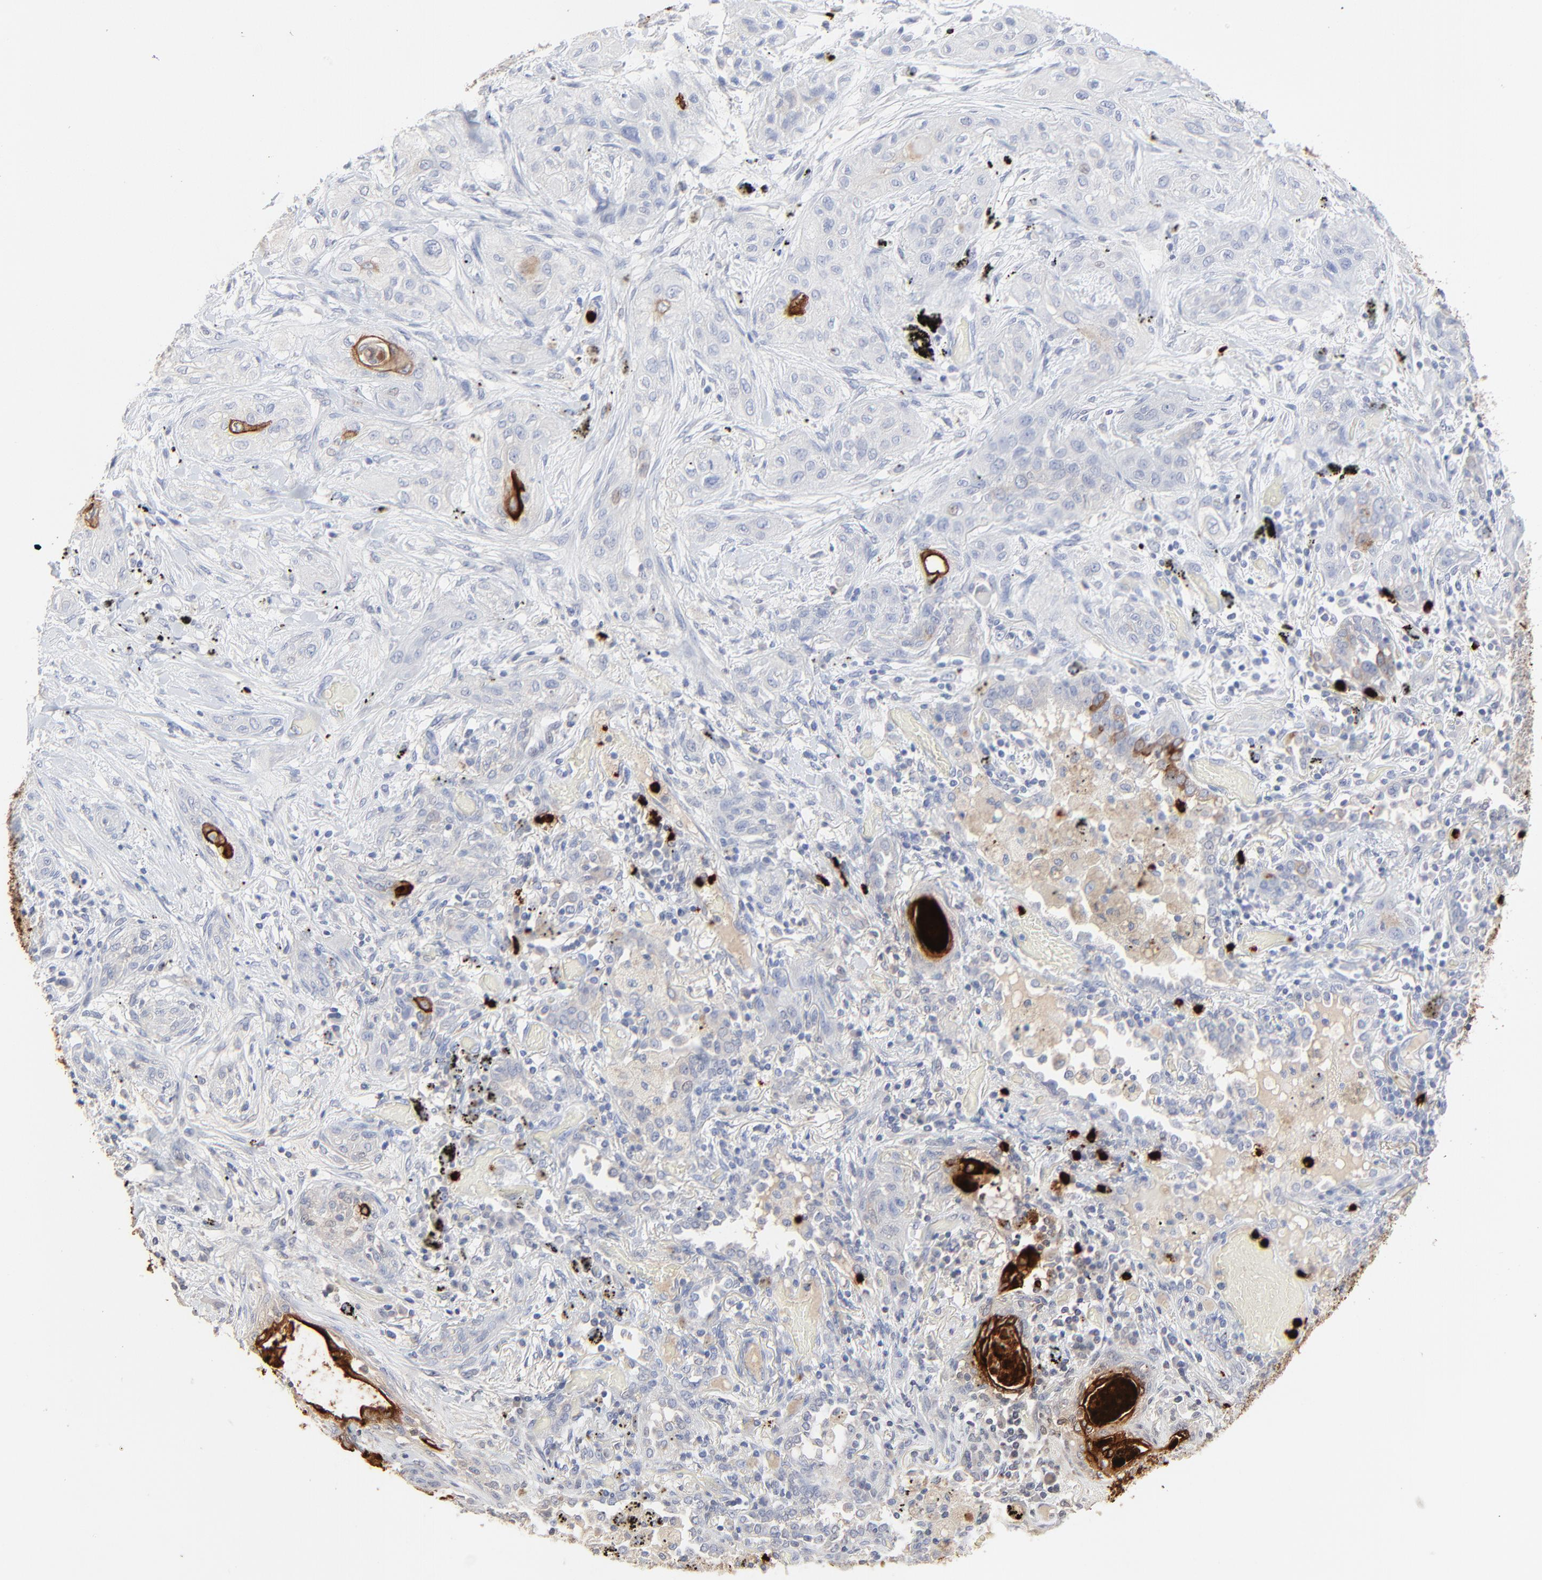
{"staining": {"intensity": "strong", "quantity": "<25%", "location": "cytoplasmic/membranous"}, "tissue": "lung cancer", "cell_type": "Tumor cells", "image_type": "cancer", "snomed": [{"axis": "morphology", "description": "Squamous cell carcinoma, NOS"}, {"axis": "topography", "description": "Lung"}], "caption": "Approximately <25% of tumor cells in human squamous cell carcinoma (lung) demonstrate strong cytoplasmic/membranous protein positivity as visualized by brown immunohistochemical staining.", "gene": "LCN2", "patient": {"sex": "female", "age": 47}}